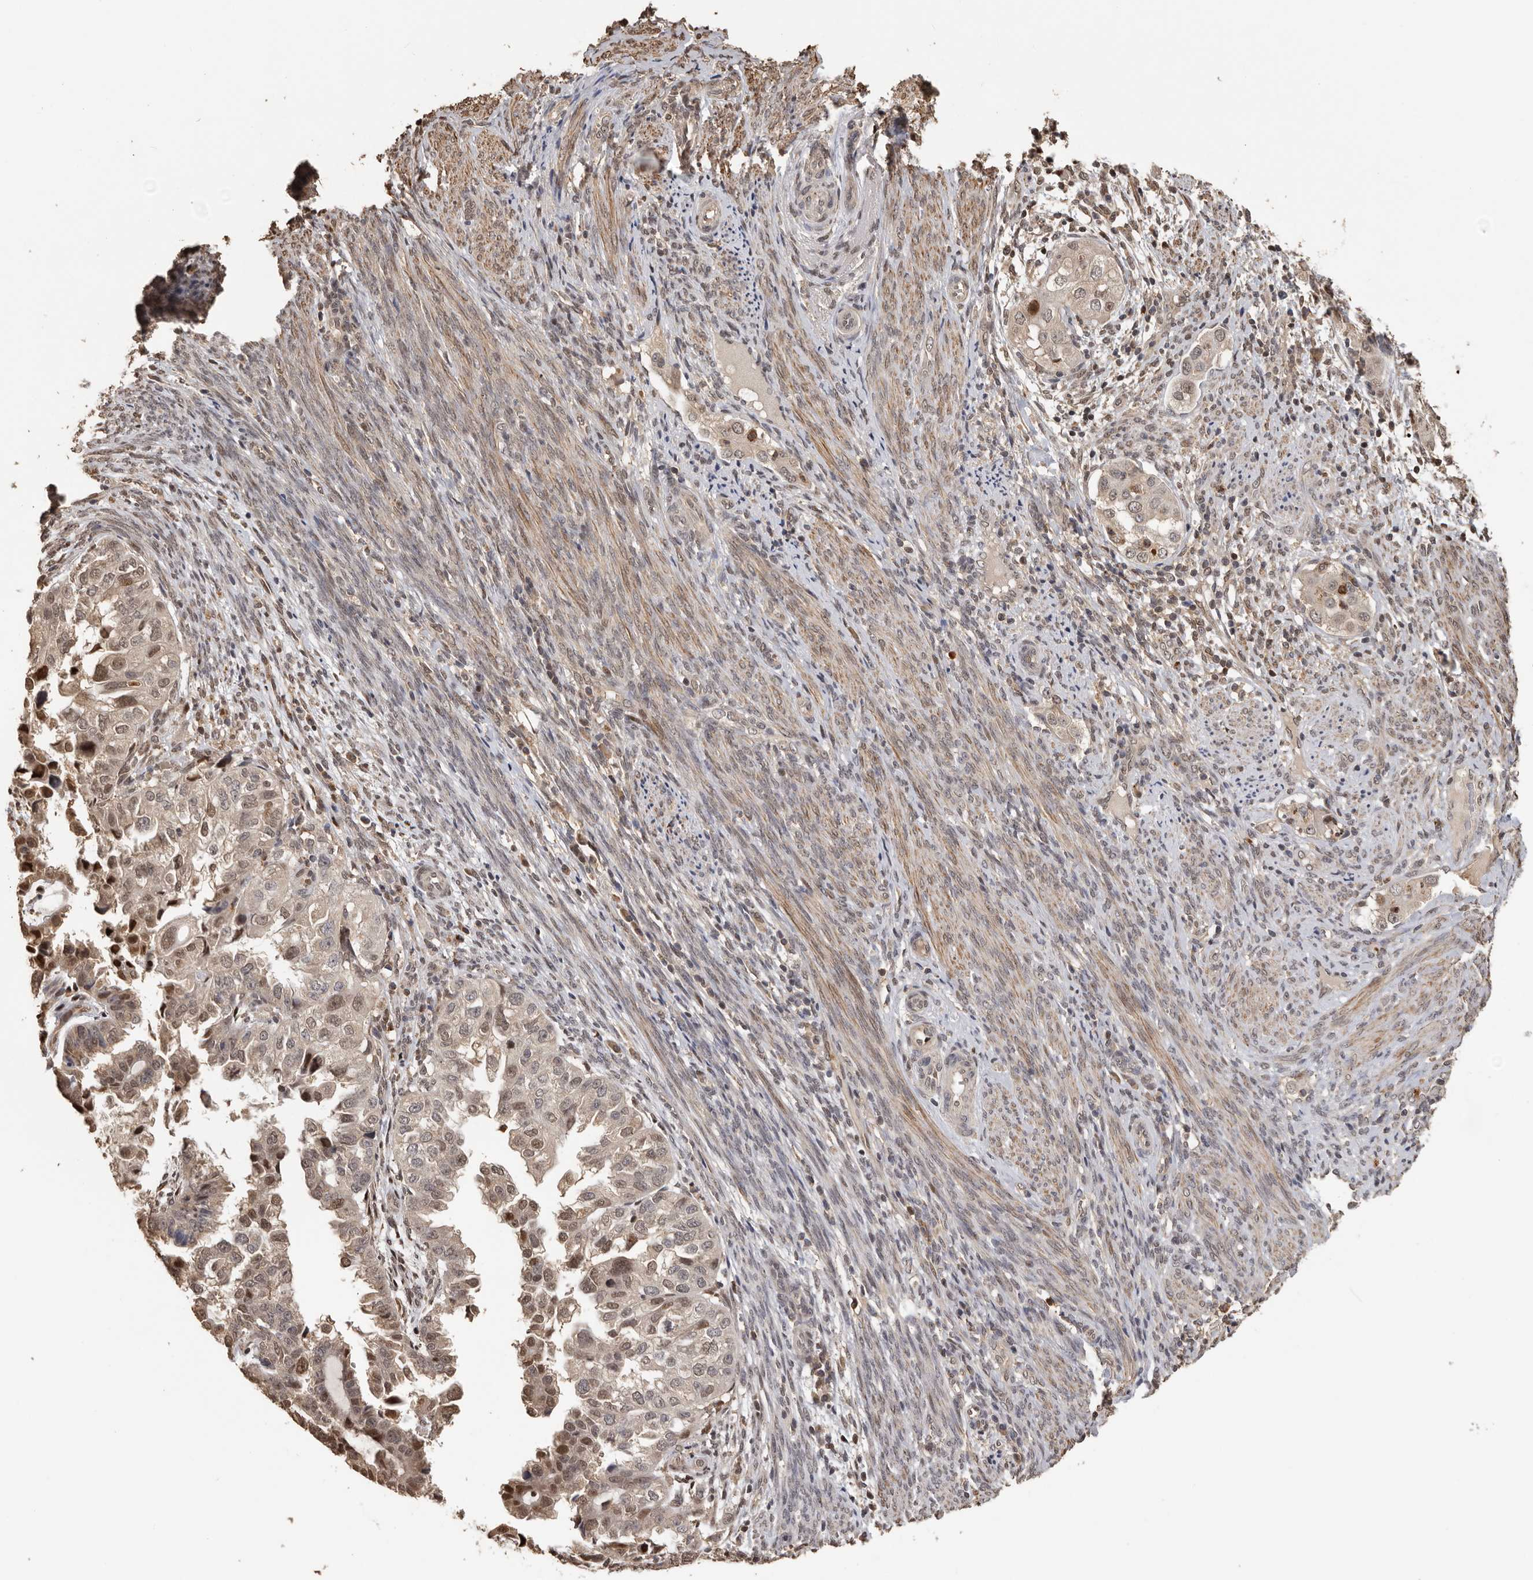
{"staining": {"intensity": "weak", "quantity": ">75%", "location": "cytoplasmic/membranous,nuclear"}, "tissue": "endometrial cancer", "cell_type": "Tumor cells", "image_type": "cancer", "snomed": [{"axis": "morphology", "description": "Adenocarcinoma, NOS"}, {"axis": "topography", "description": "Endometrium"}], "caption": "The image exhibits staining of endometrial cancer, revealing weak cytoplasmic/membranous and nuclear protein expression (brown color) within tumor cells.", "gene": "KIF2B", "patient": {"sex": "female", "age": 85}}